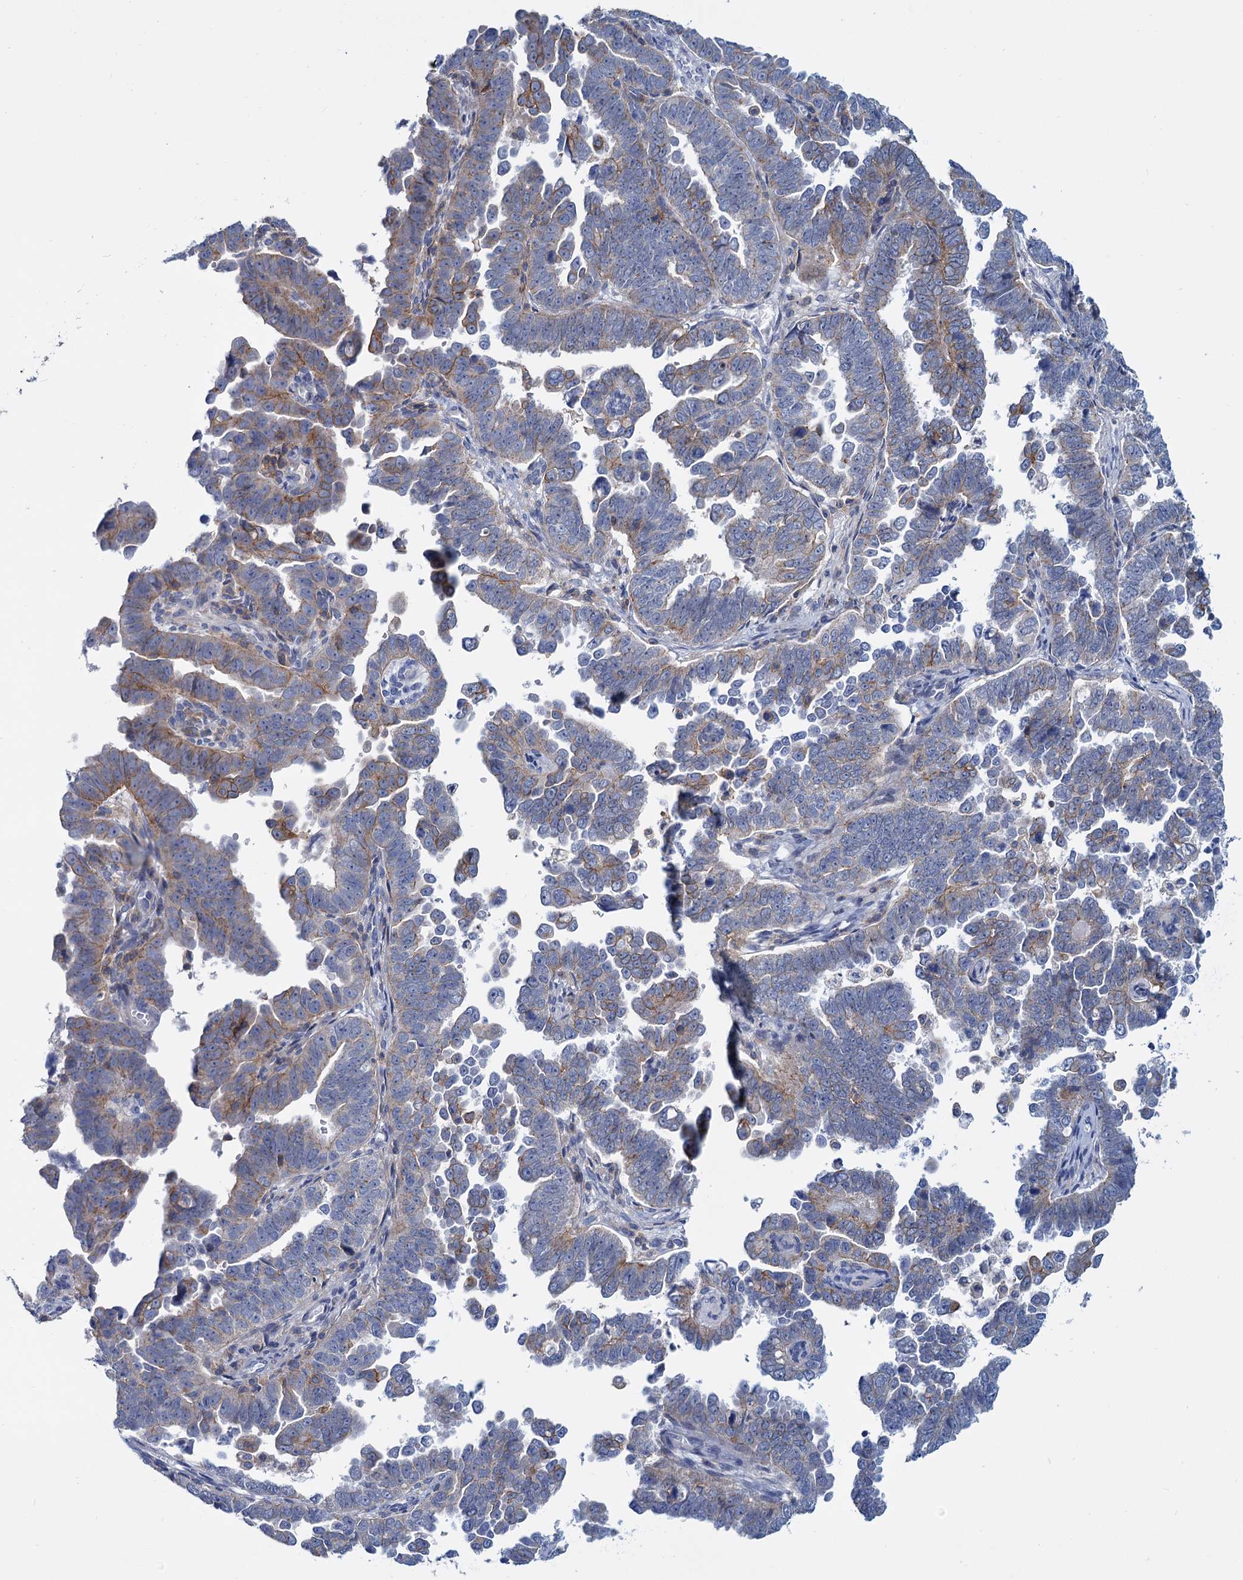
{"staining": {"intensity": "moderate", "quantity": "<25%", "location": "cytoplasmic/membranous"}, "tissue": "endometrial cancer", "cell_type": "Tumor cells", "image_type": "cancer", "snomed": [{"axis": "morphology", "description": "Adenocarcinoma, NOS"}, {"axis": "topography", "description": "Endometrium"}], "caption": "IHC image of human endometrial cancer (adenocarcinoma) stained for a protein (brown), which reveals low levels of moderate cytoplasmic/membranous staining in about <25% of tumor cells.", "gene": "LRCH4", "patient": {"sex": "female", "age": 75}}